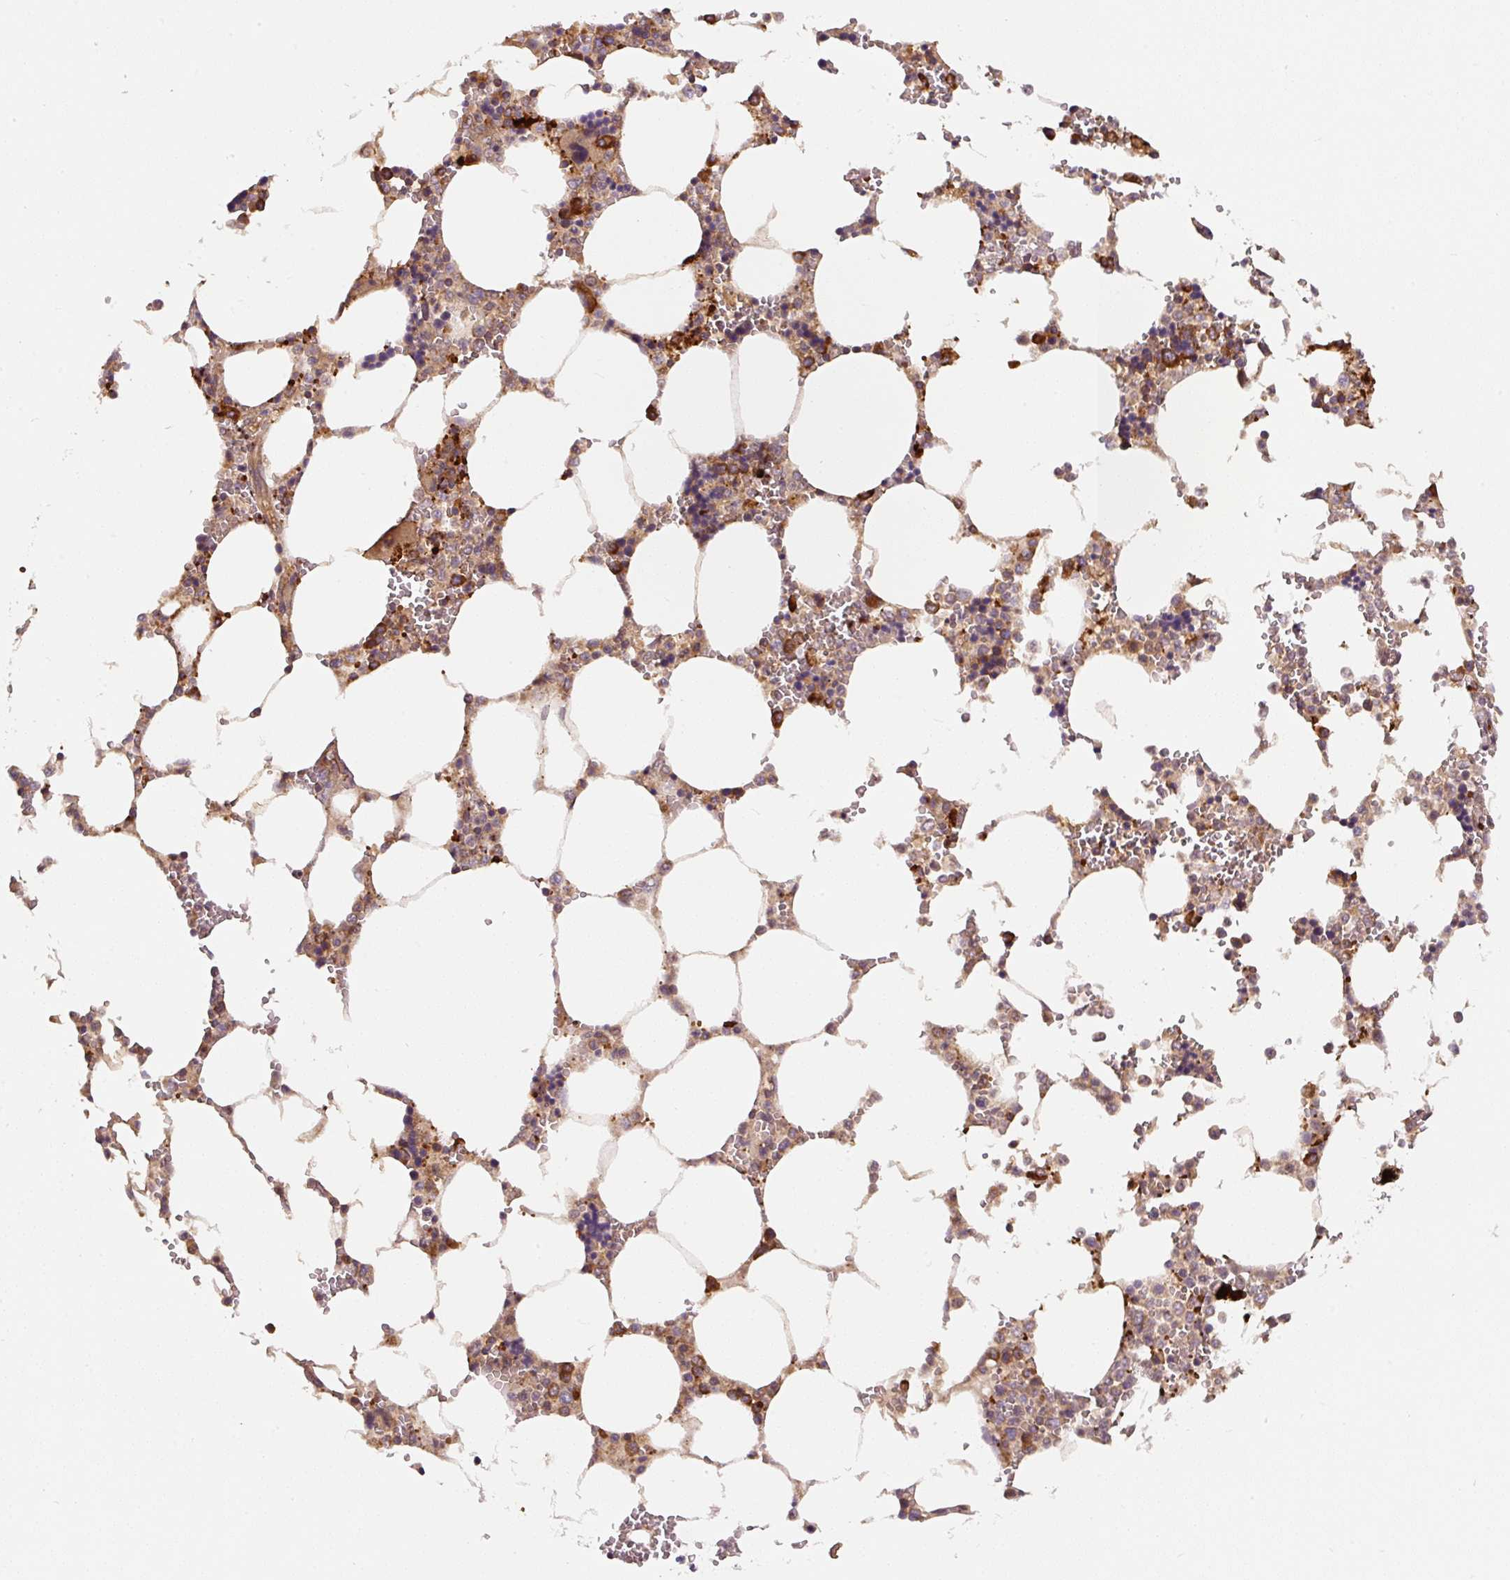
{"staining": {"intensity": "strong", "quantity": "25%-75%", "location": "cytoplasmic/membranous"}, "tissue": "bone marrow", "cell_type": "Hematopoietic cells", "image_type": "normal", "snomed": [{"axis": "morphology", "description": "Normal tissue, NOS"}, {"axis": "topography", "description": "Bone marrow"}], "caption": "This image displays unremarkable bone marrow stained with immunohistochemistry (IHC) to label a protein in brown. The cytoplasmic/membranous of hematopoietic cells show strong positivity for the protein. Nuclei are counter-stained blue.", "gene": "EIF2S2", "patient": {"sex": "male", "age": 64}}